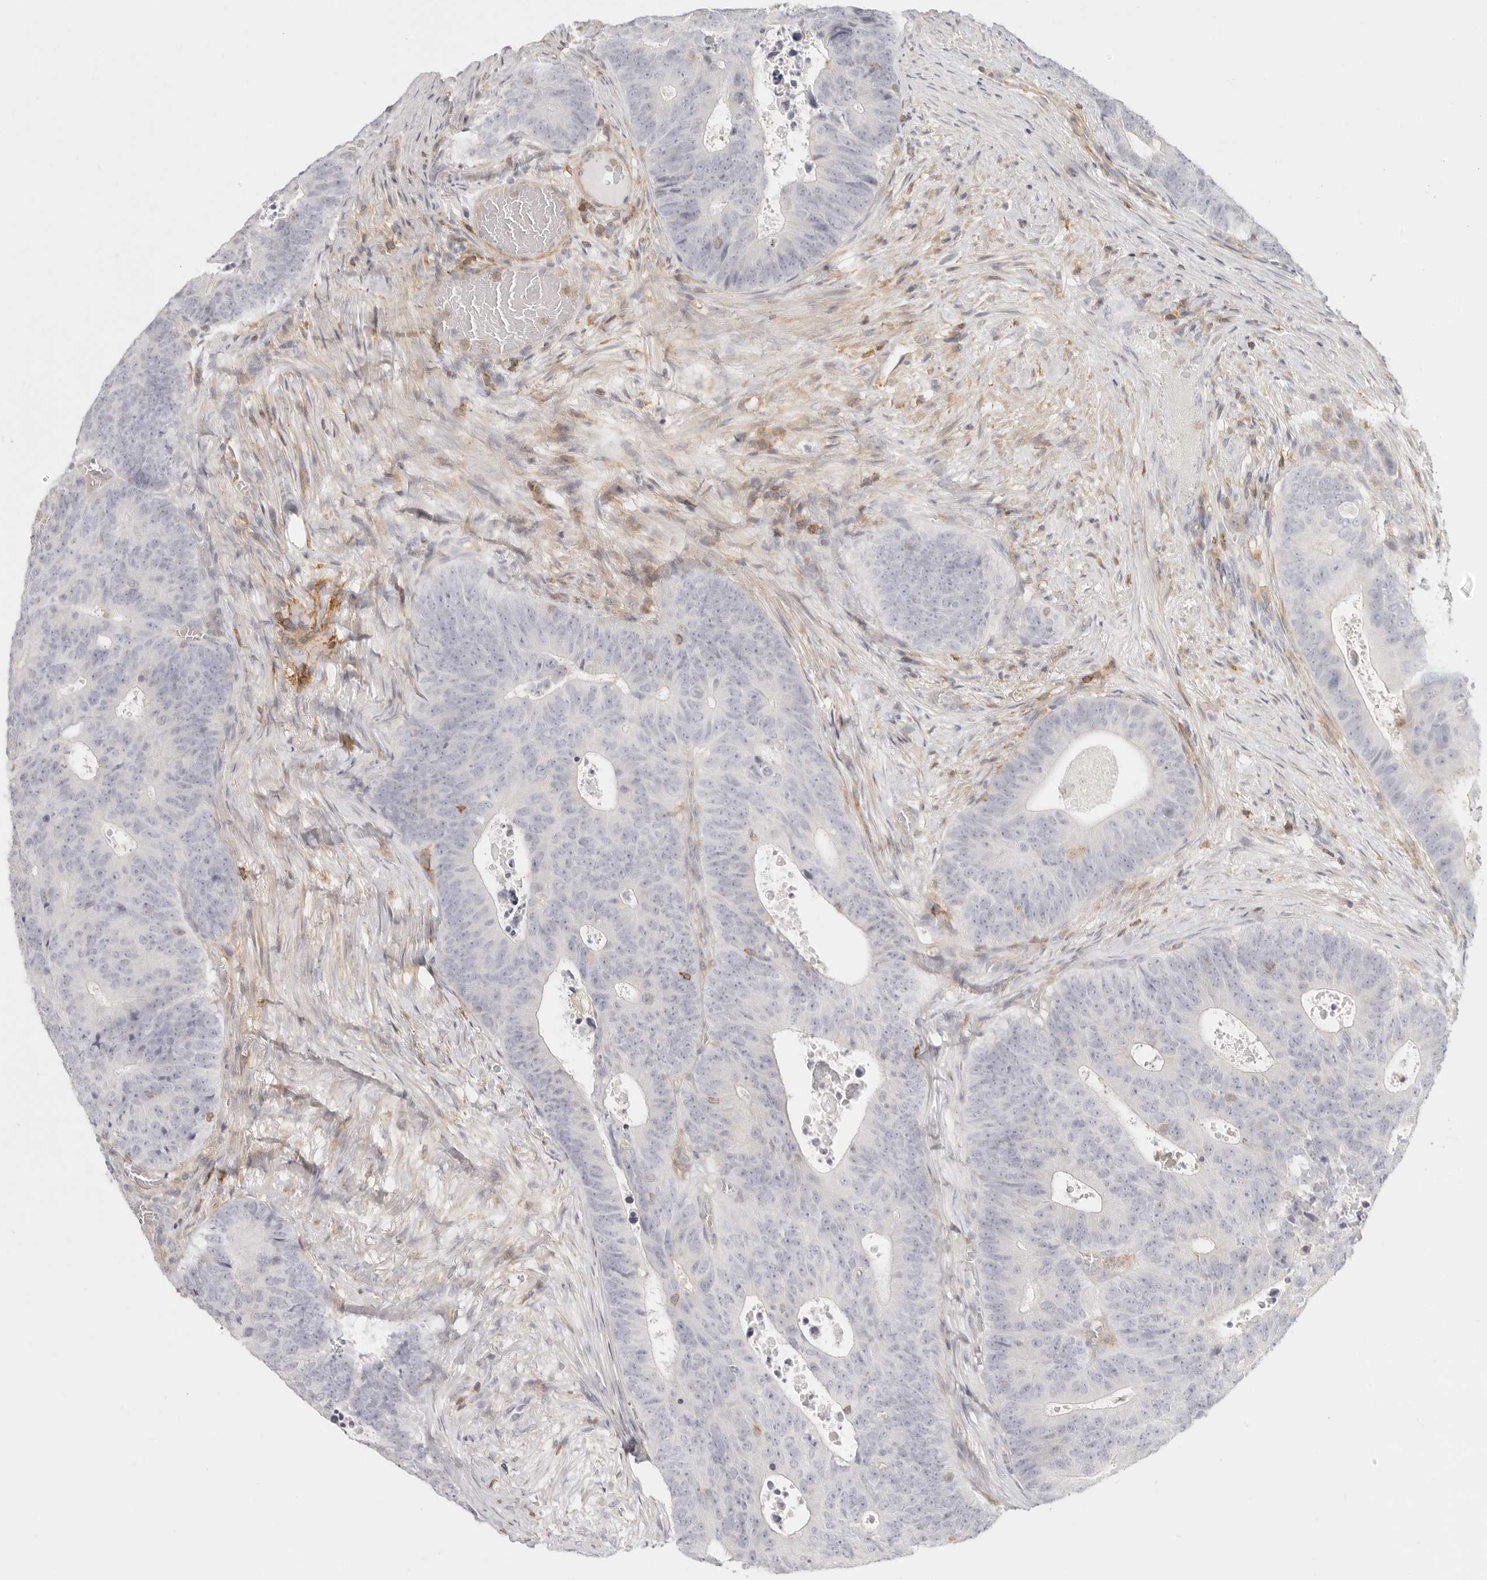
{"staining": {"intensity": "negative", "quantity": "none", "location": "none"}, "tissue": "colorectal cancer", "cell_type": "Tumor cells", "image_type": "cancer", "snomed": [{"axis": "morphology", "description": "Adenocarcinoma, NOS"}, {"axis": "topography", "description": "Colon"}], "caption": "An immunohistochemistry photomicrograph of colorectal adenocarcinoma is shown. There is no staining in tumor cells of colorectal adenocarcinoma.", "gene": "NIBAN1", "patient": {"sex": "male", "age": 87}}